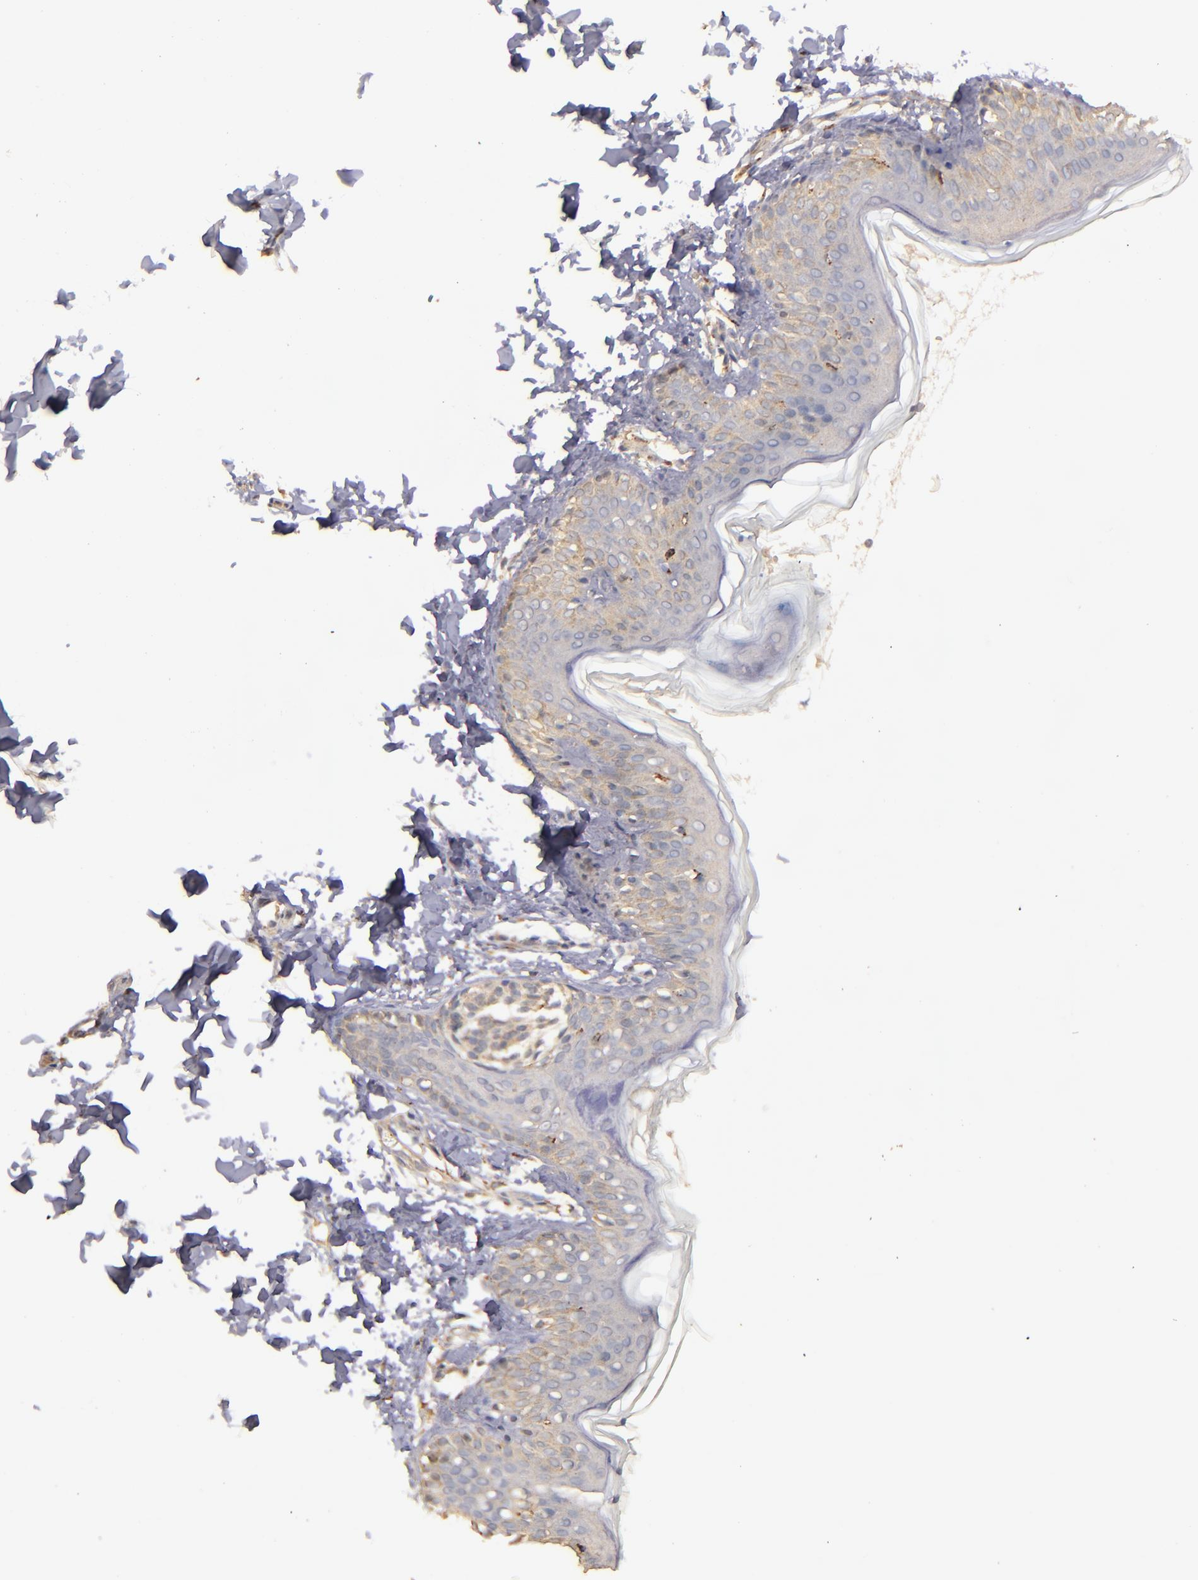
{"staining": {"intensity": "weak", "quantity": ">75%", "location": "cytoplasmic/membranous"}, "tissue": "skin", "cell_type": "Fibroblasts", "image_type": "normal", "snomed": [{"axis": "morphology", "description": "Normal tissue, NOS"}, {"axis": "topography", "description": "Skin"}], "caption": "Brown immunohistochemical staining in benign skin exhibits weak cytoplasmic/membranous positivity in approximately >75% of fibroblasts.", "gene": "SRRD", "patient": {"sex": "female", "age": 4}}